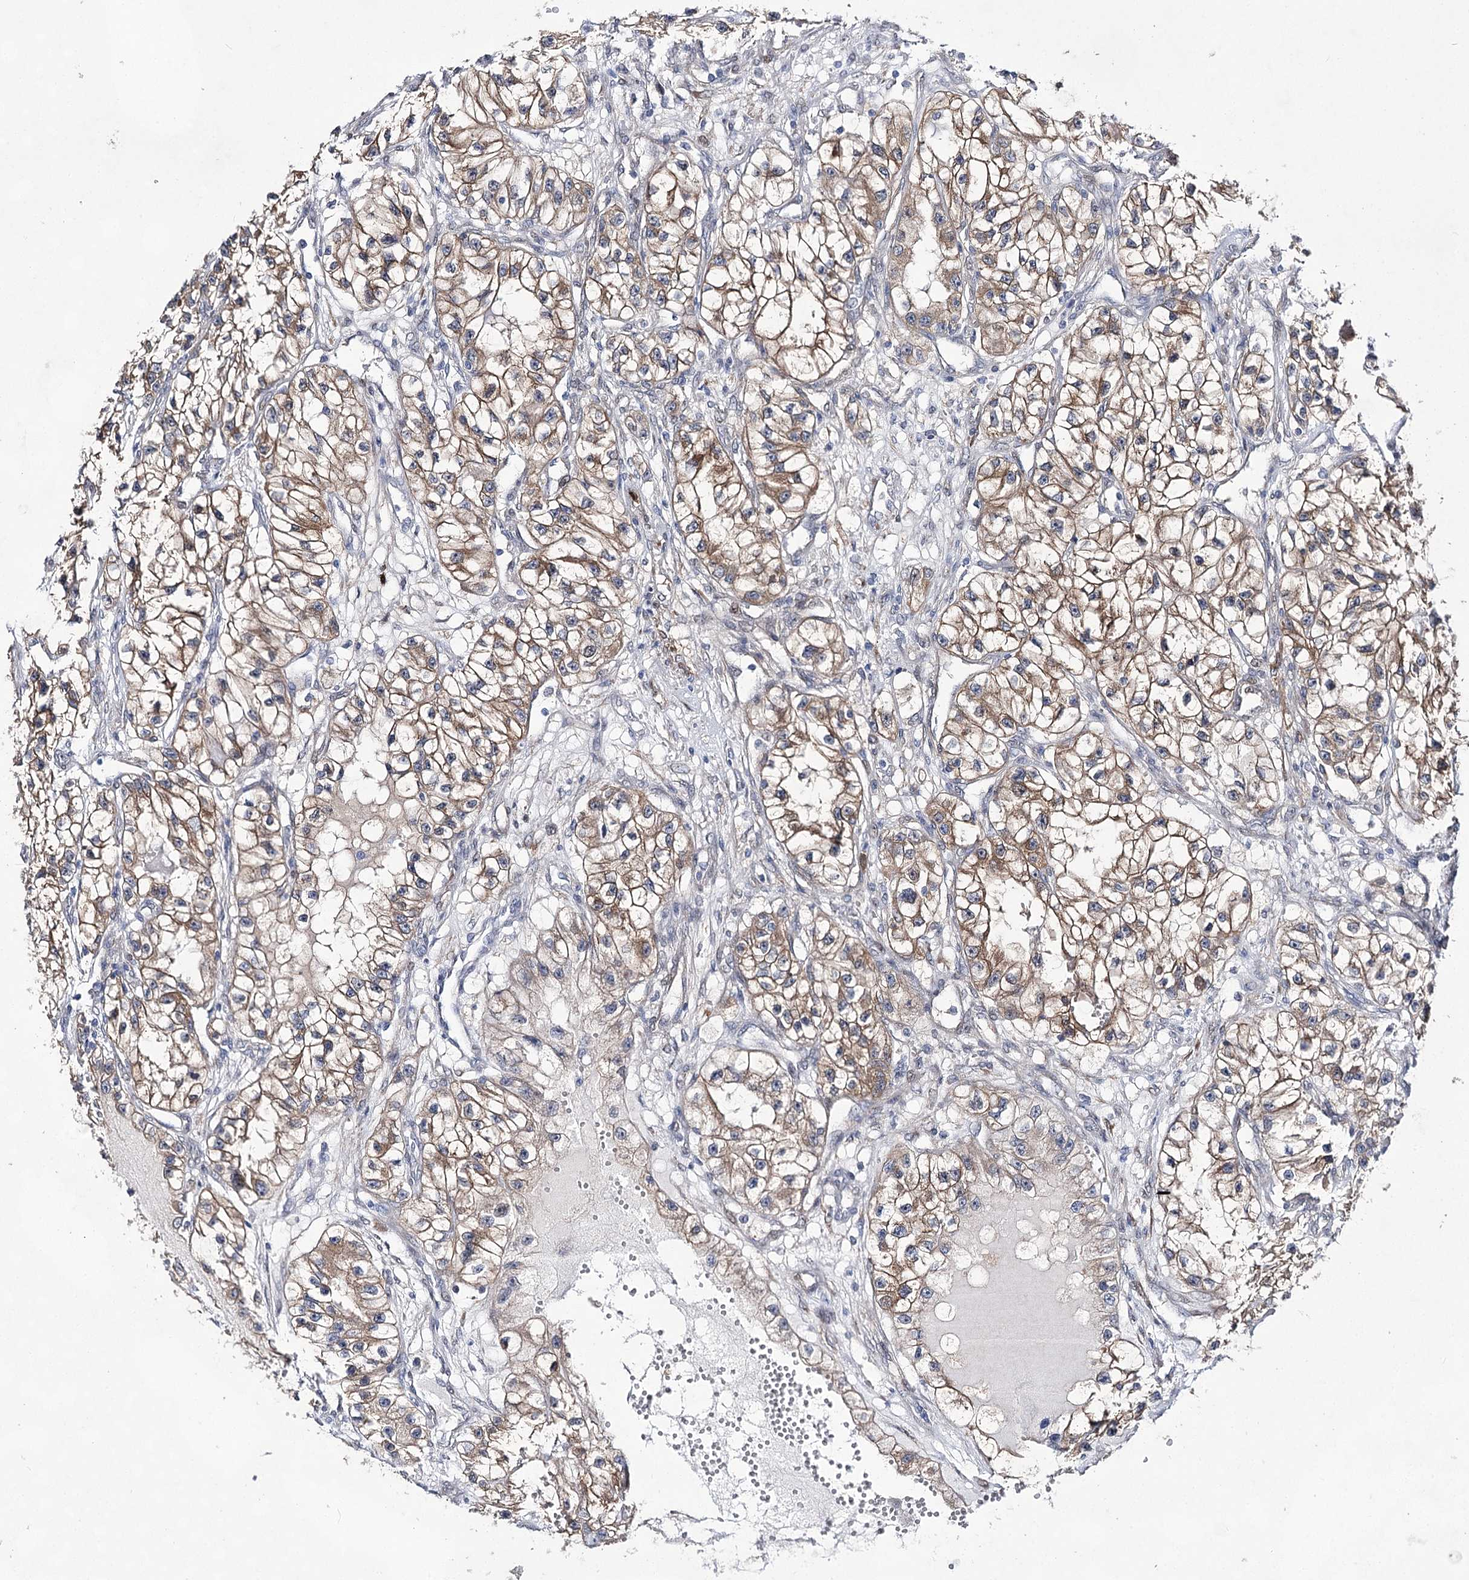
{"staining": {"intensity": "moderate", "quantity": ">75%", "location": "cytoplasmic/membranous"}, "tissue": "renal cancer", "cell_type": "Tumor cells", "image_type": "cancer", "snomed": [{"axis": "morphology", "description": "Adenocarcinoma, NOS"}, {"axis": "topography", "description": "Kidney"}], "caption": "An immunohistochemistry micrograph of neoplastic tissue is shown. Protein staining in brown labels moderate cytoplasmic/membranous positivity in adenocarcinoma (renal) within tumor cells.", "gene": "UGDH", "patient": {"sex": "female", "age": 57}}